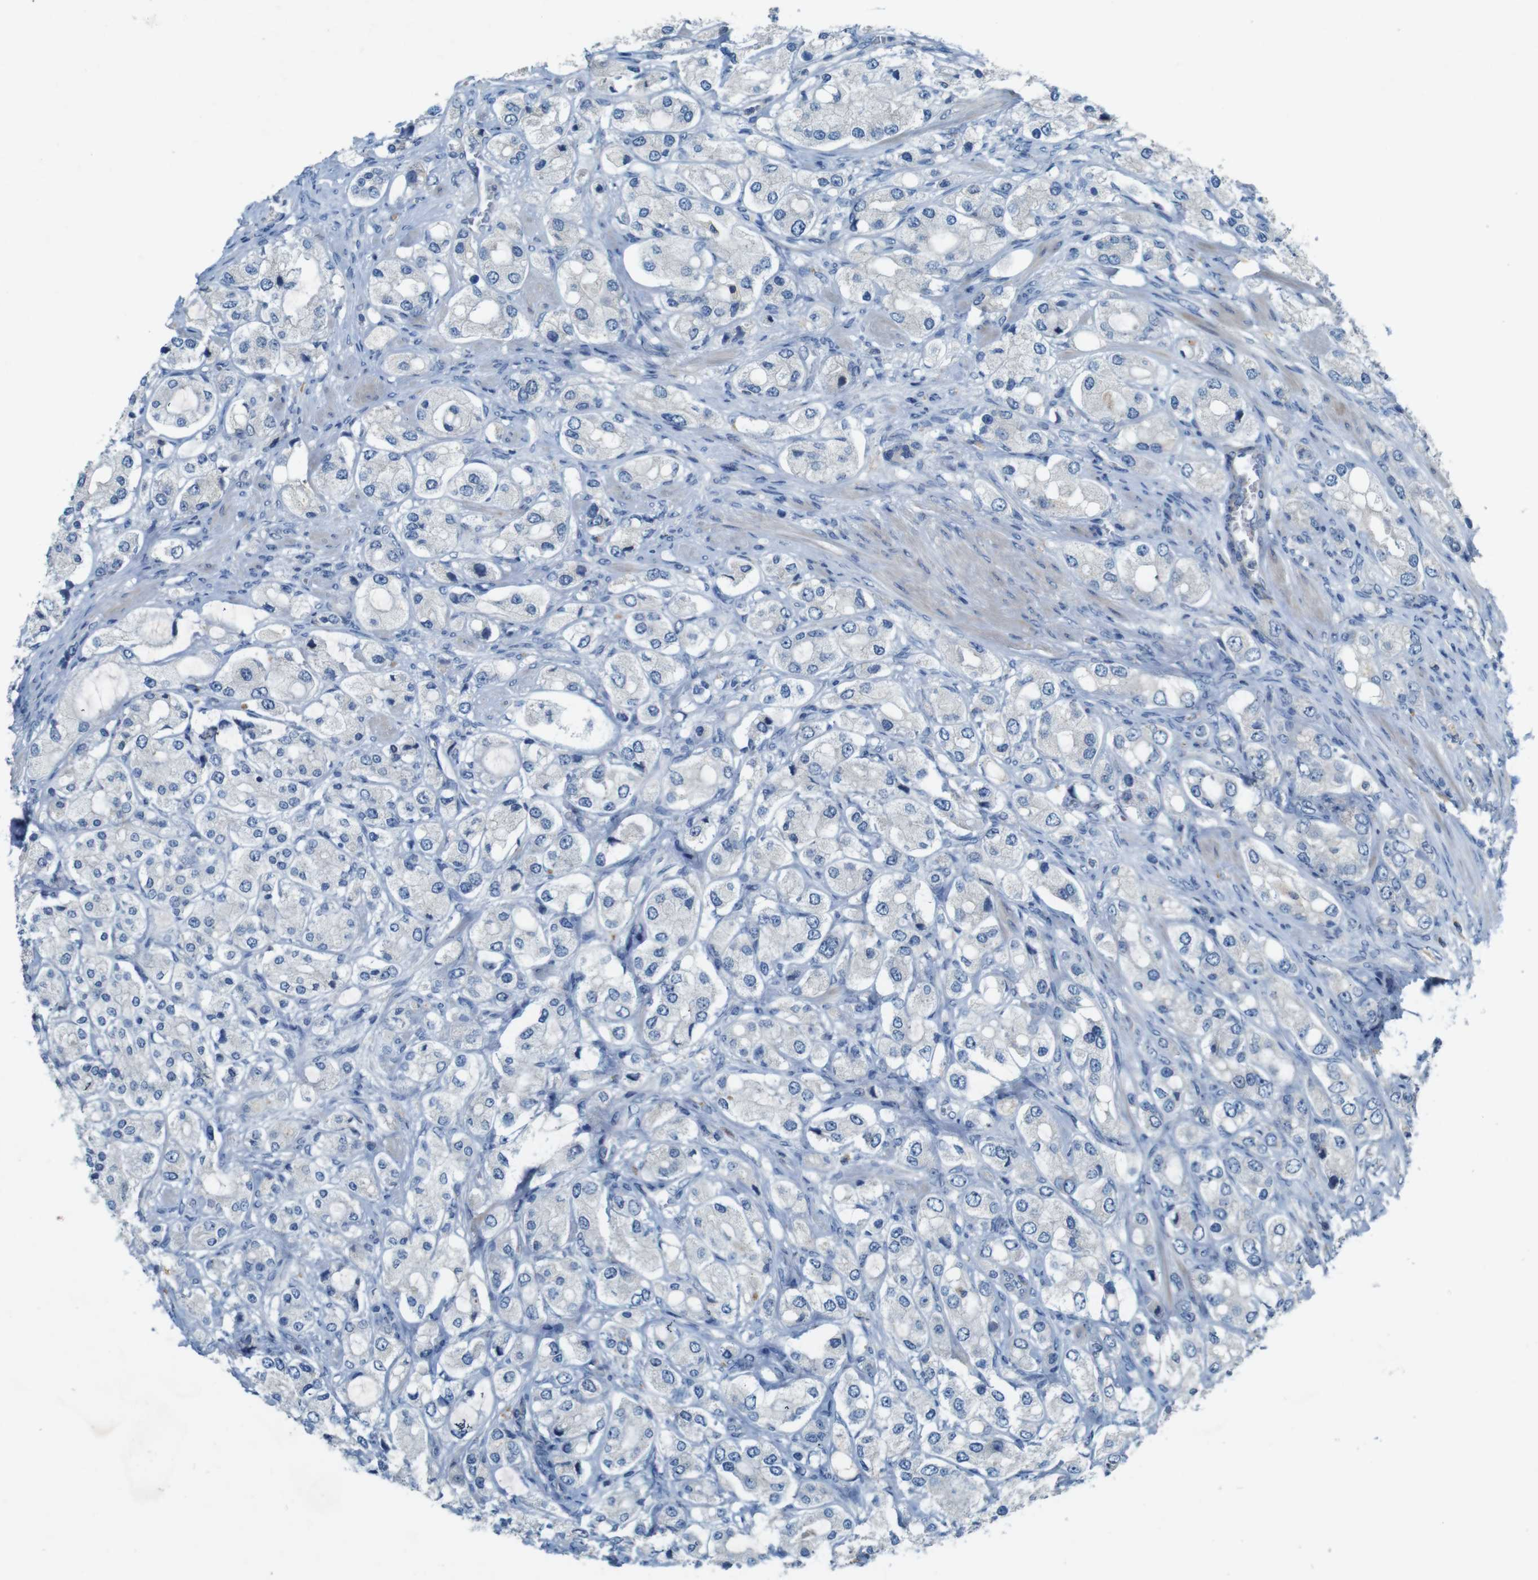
{"staining": {"intensity": "negative", "quantity": "none", "location": "none"}, "tissue": "prostate cancer", "cell_type": "Tumor cells", "image_type": "cancer", "snomed": [{"axis": "morphology", "description": "Adenocarcinoma, High grade"}, {"axis": "topography", "description": "Prostate"}], "caption": "Immunohistochemical staining of prostate cancer displays no significant staining in tumor cells.", "gene": "MOGAT3", "patient": {"sex": "male", "age": 65}}